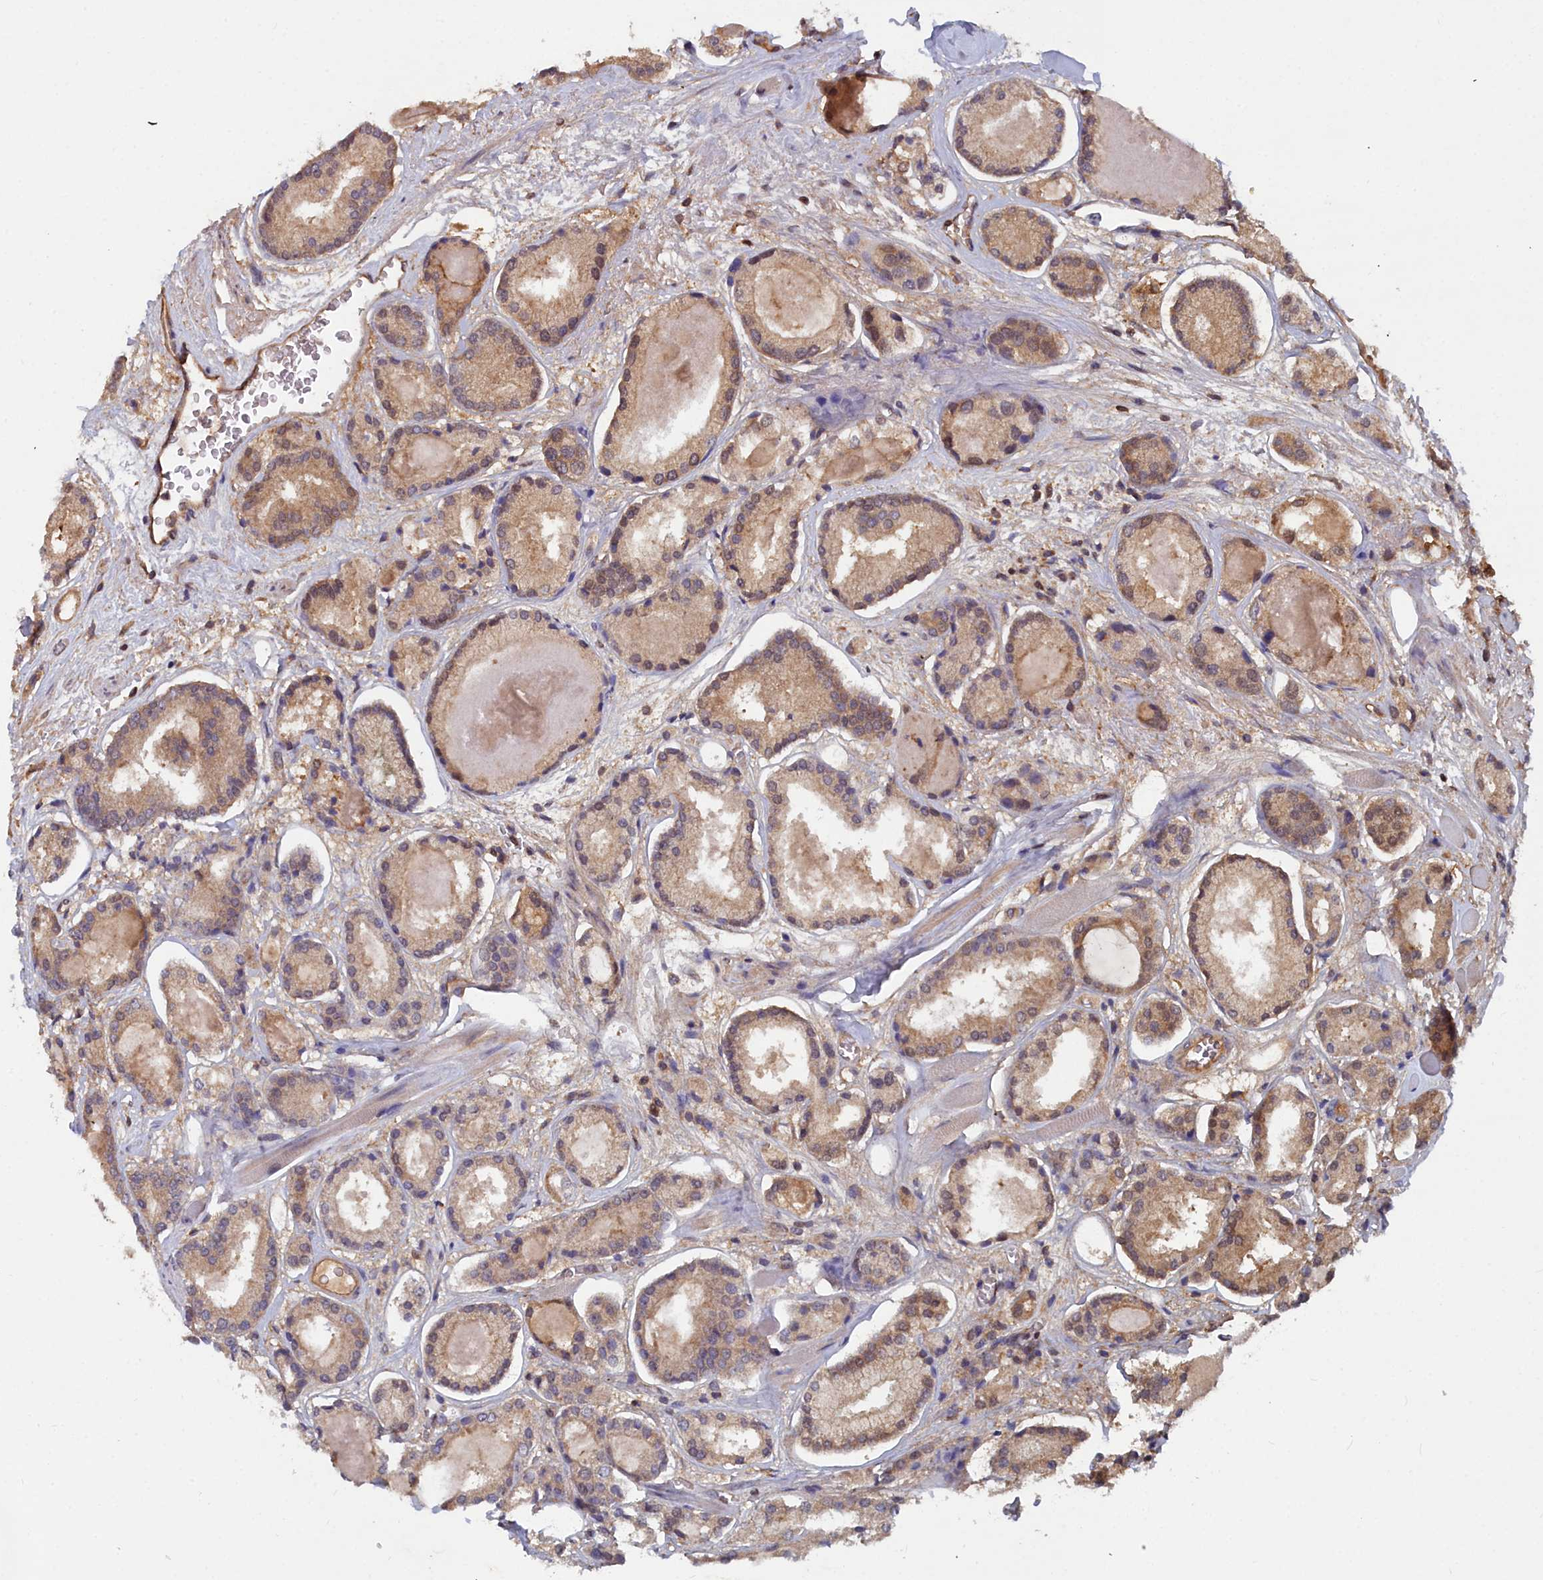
{"staining": {"intensity": "moderate", "quantity": ">75%", "location": "cytoplasmic/membranous"}, "tissue": "prostate cancer", "cell_type": "Tumor cells", "image_type": "cancer", "snomed": [{"axis": "morphology", "description": "Adenocarcinoma, High grade"}, {"axis": "topography", "description": "Prostate"}], "caption": "High-magnification brightfield microscopy of prostate adenocarcinoma (high-grade) stained with DAB (3,3'-diaminobenzidine) (brown) and counterstained with hematoxylin (blue). tumor cells exhibit moderate cytoplasmic/membranous positivity is appreciated in approximately>75% of cells. The protein of interest is shown in brown color, while the nuclei are stained blue.", "gene": "GFRA2", "patient": {"sex": "male", "age": 67}}